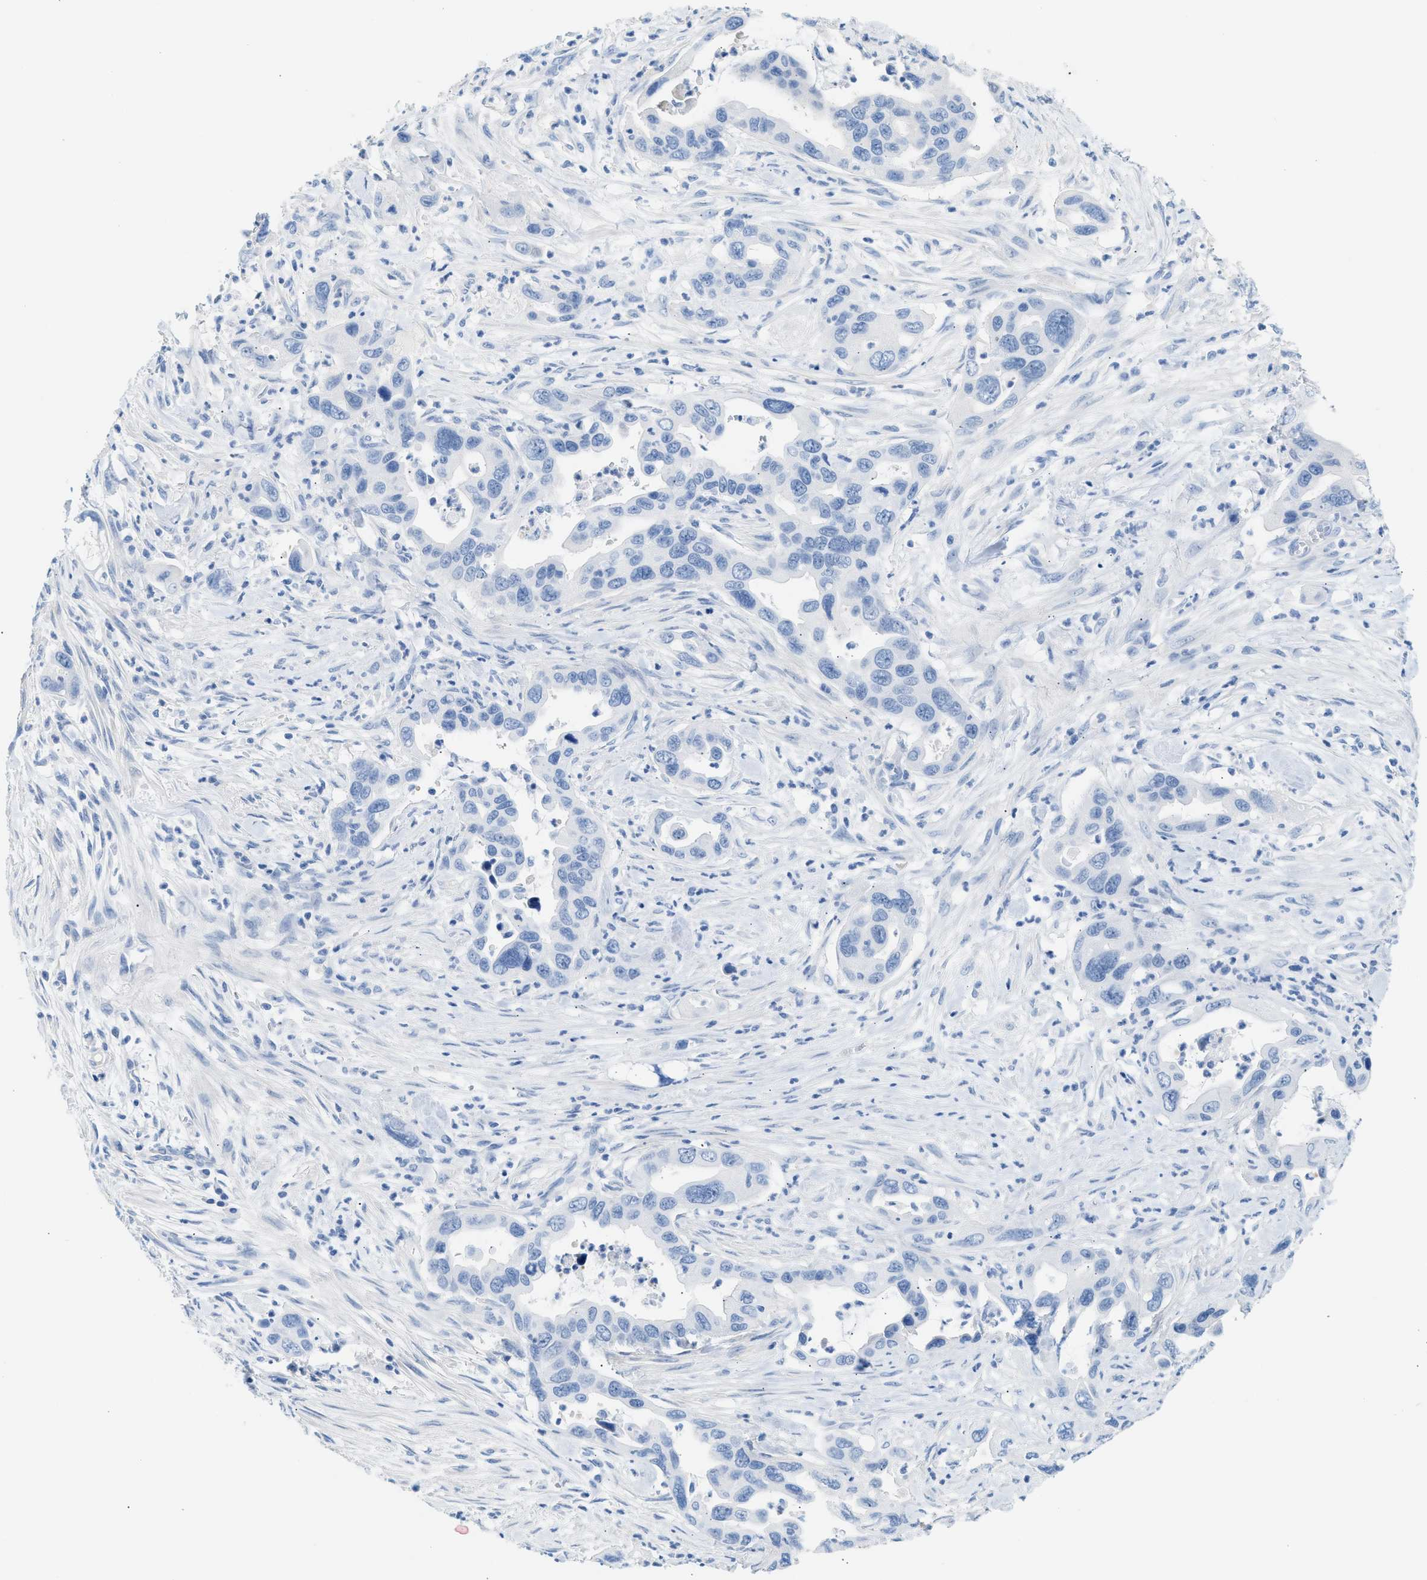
{"staining": {"intensity": "negative", "quantity": "none", "location": "none"}, "tissue": "pancreatic cancer", "cell_type": "Tumor cells", "image_type": "cancer", "snomed": [{"axis": "morphology", "description": "Adenocarcinoma, NOS"}, {"axis": "topography", "description": "Pancreas"}], "caption": "DAB (3,3'-diaminobenzidine) immunohistochemical staining of pancreatic cancer shows no significant staining in tumor cells. The staining was performed using DAB (3,3'-diaminobenzidine) to visualize the protein expression in brown, while the nuclei were stained in blue with hematoxylin (Magnification: 20x).", "gene": "SPAM1", "patient": {"sex": "female", "age": 70}}